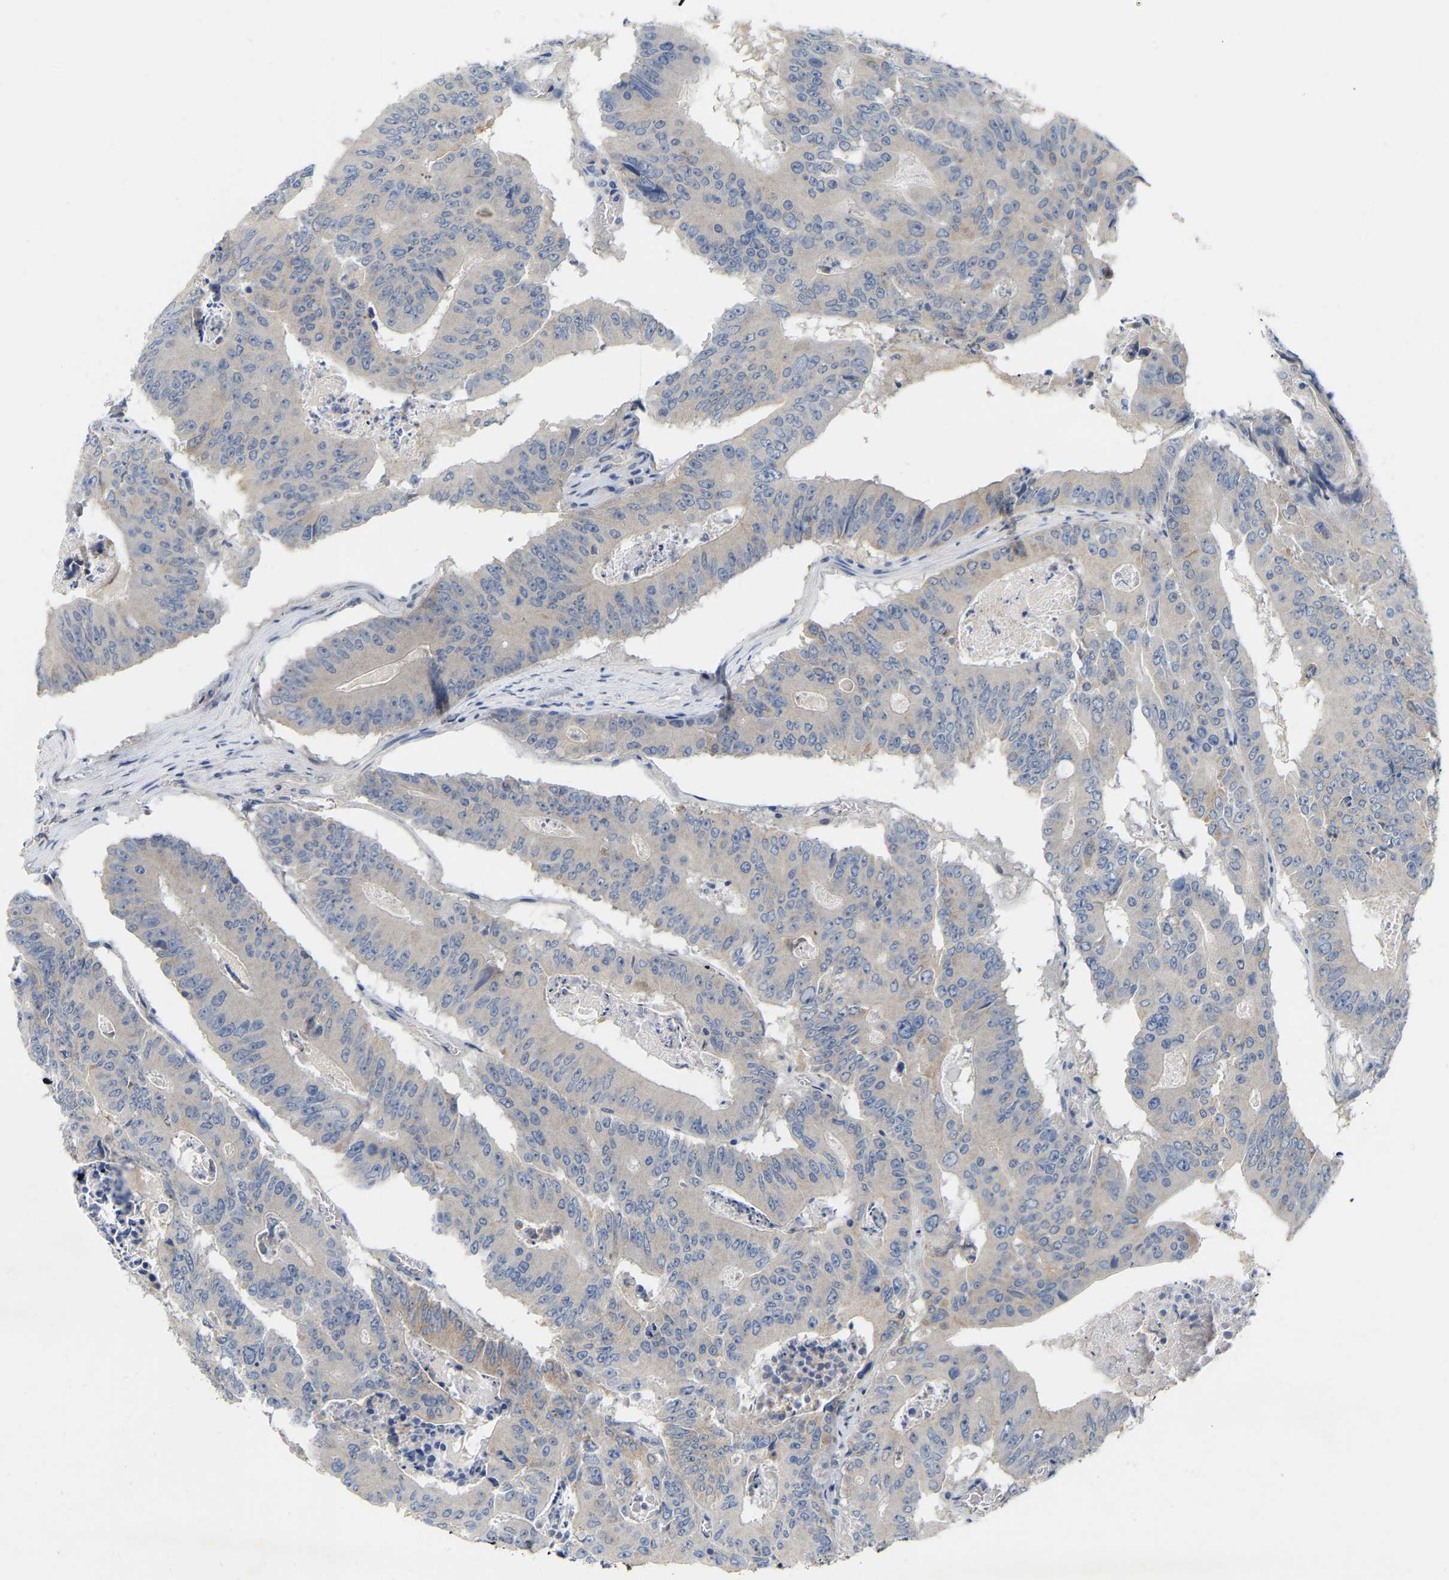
{"staining": {"intensity": "negative", "quantity": "none", "location": "none"}, "tissue": "colorectal cancer", "cell_type": "Tumor cells", "image_type": "cancer", "snomed": [{"axis": "morphology", "description": "Adenocarcinoma, NOS"}, {"axis": "topography", "description": "Colon"}], "caption": "Immunohistochemical staining of human colorectal adenocarcinoma demonstrates no significant positivity in tumor cells.", "gene": "WIPI2", "patient": {"sex": "male", "age": 87}}